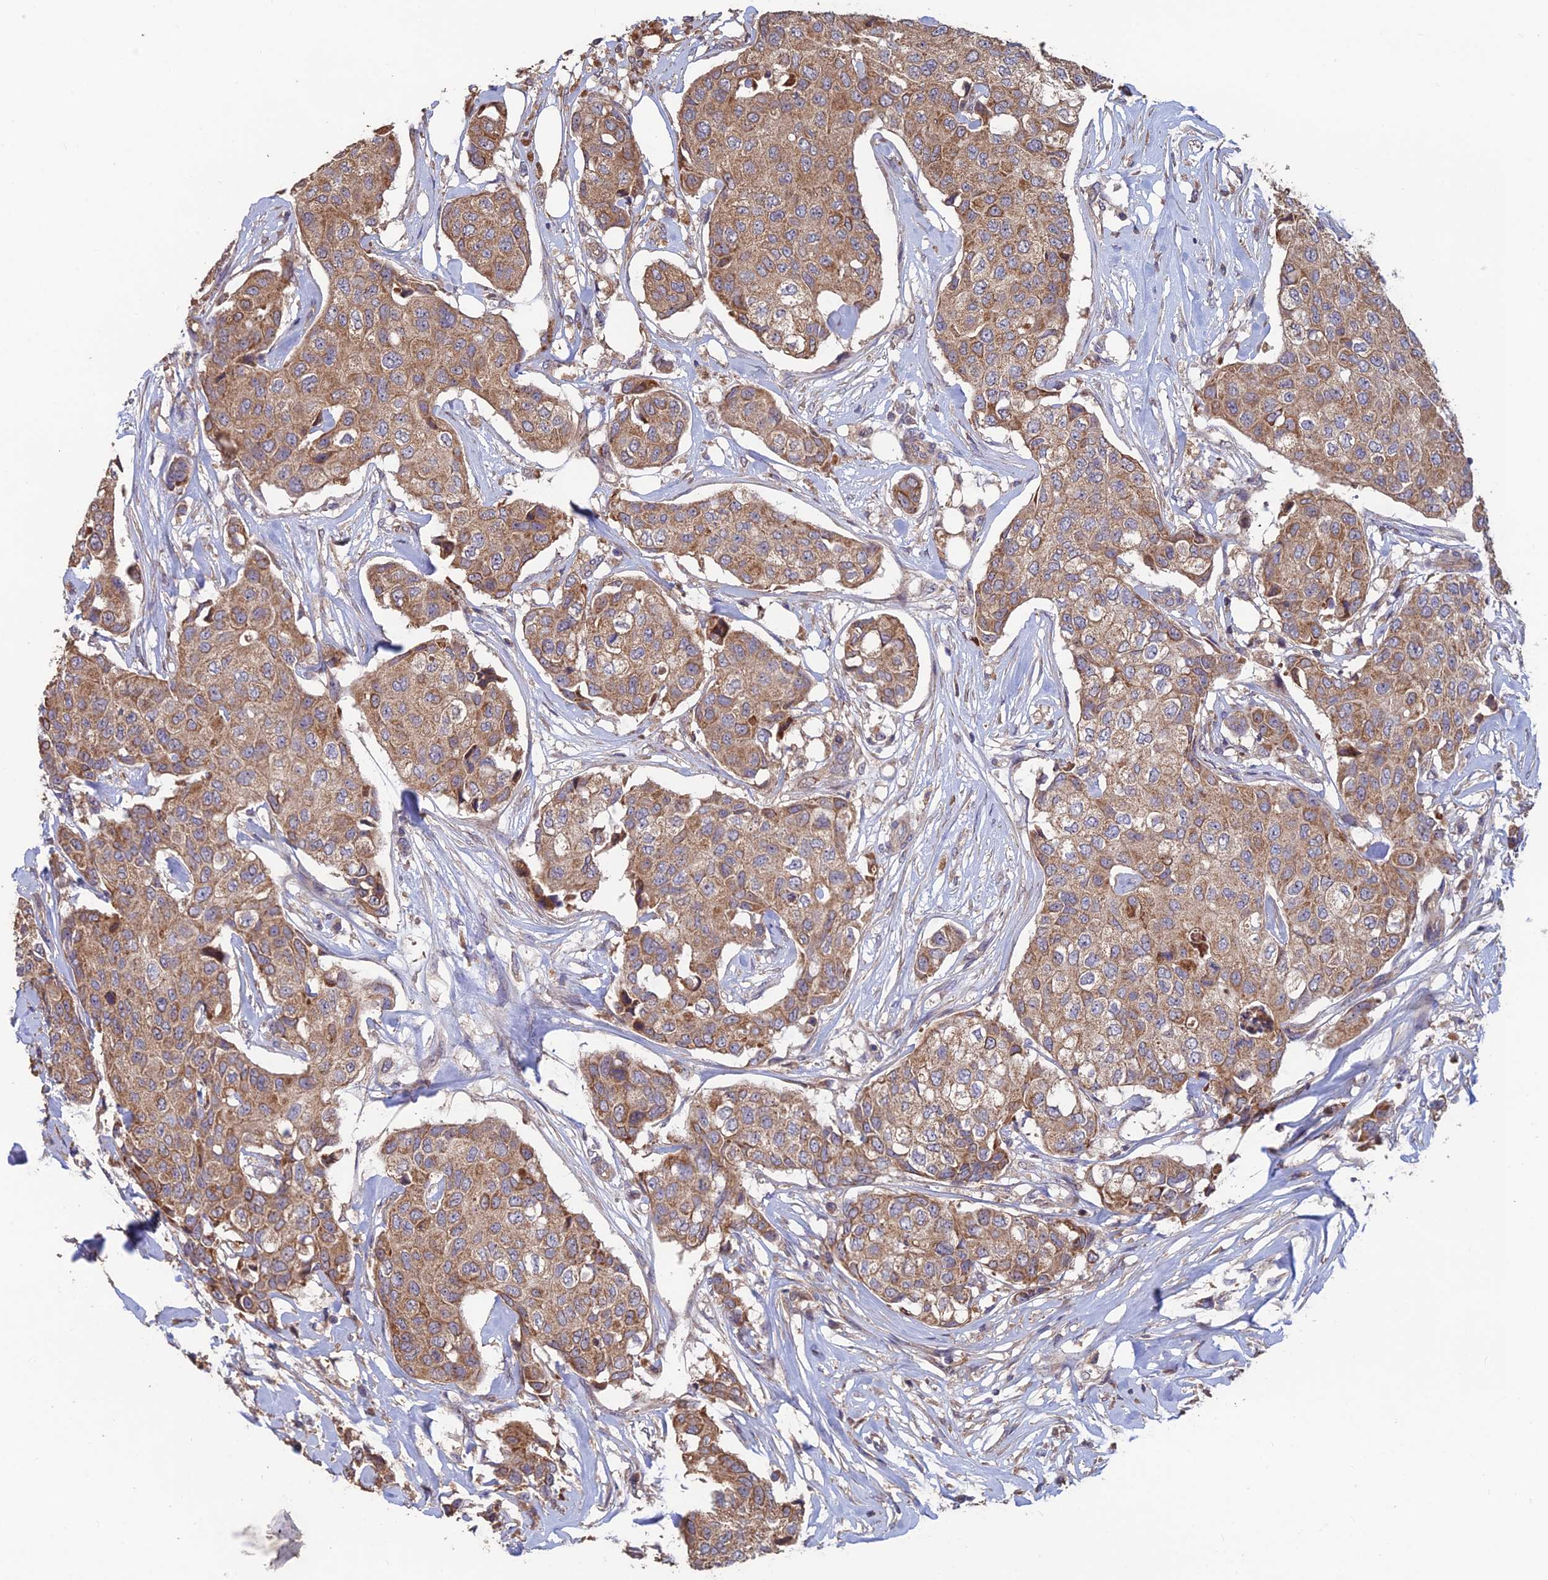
{"staining": {"intensity": "moderate", "quantity": ">75%", "location": "cytoplasmic/membranous"}, "tissue": "breast cancer", "cell_type": "Tumor cells", "image_type": "cancer", "snomed": [{"axis": "morphology", "description": "Duct carcinoma"}, {"axis": "topography", "description": "Breast"}], "caption": "Infiltrating ductal carcinoma (breast) stained for a protein (brown) demonstrates moderate cytoplasmic/membranous positive positivity in about >75% of tumor cells.", "gene": "SHISA5", "patient": {"sex": "female", "age": 80}}